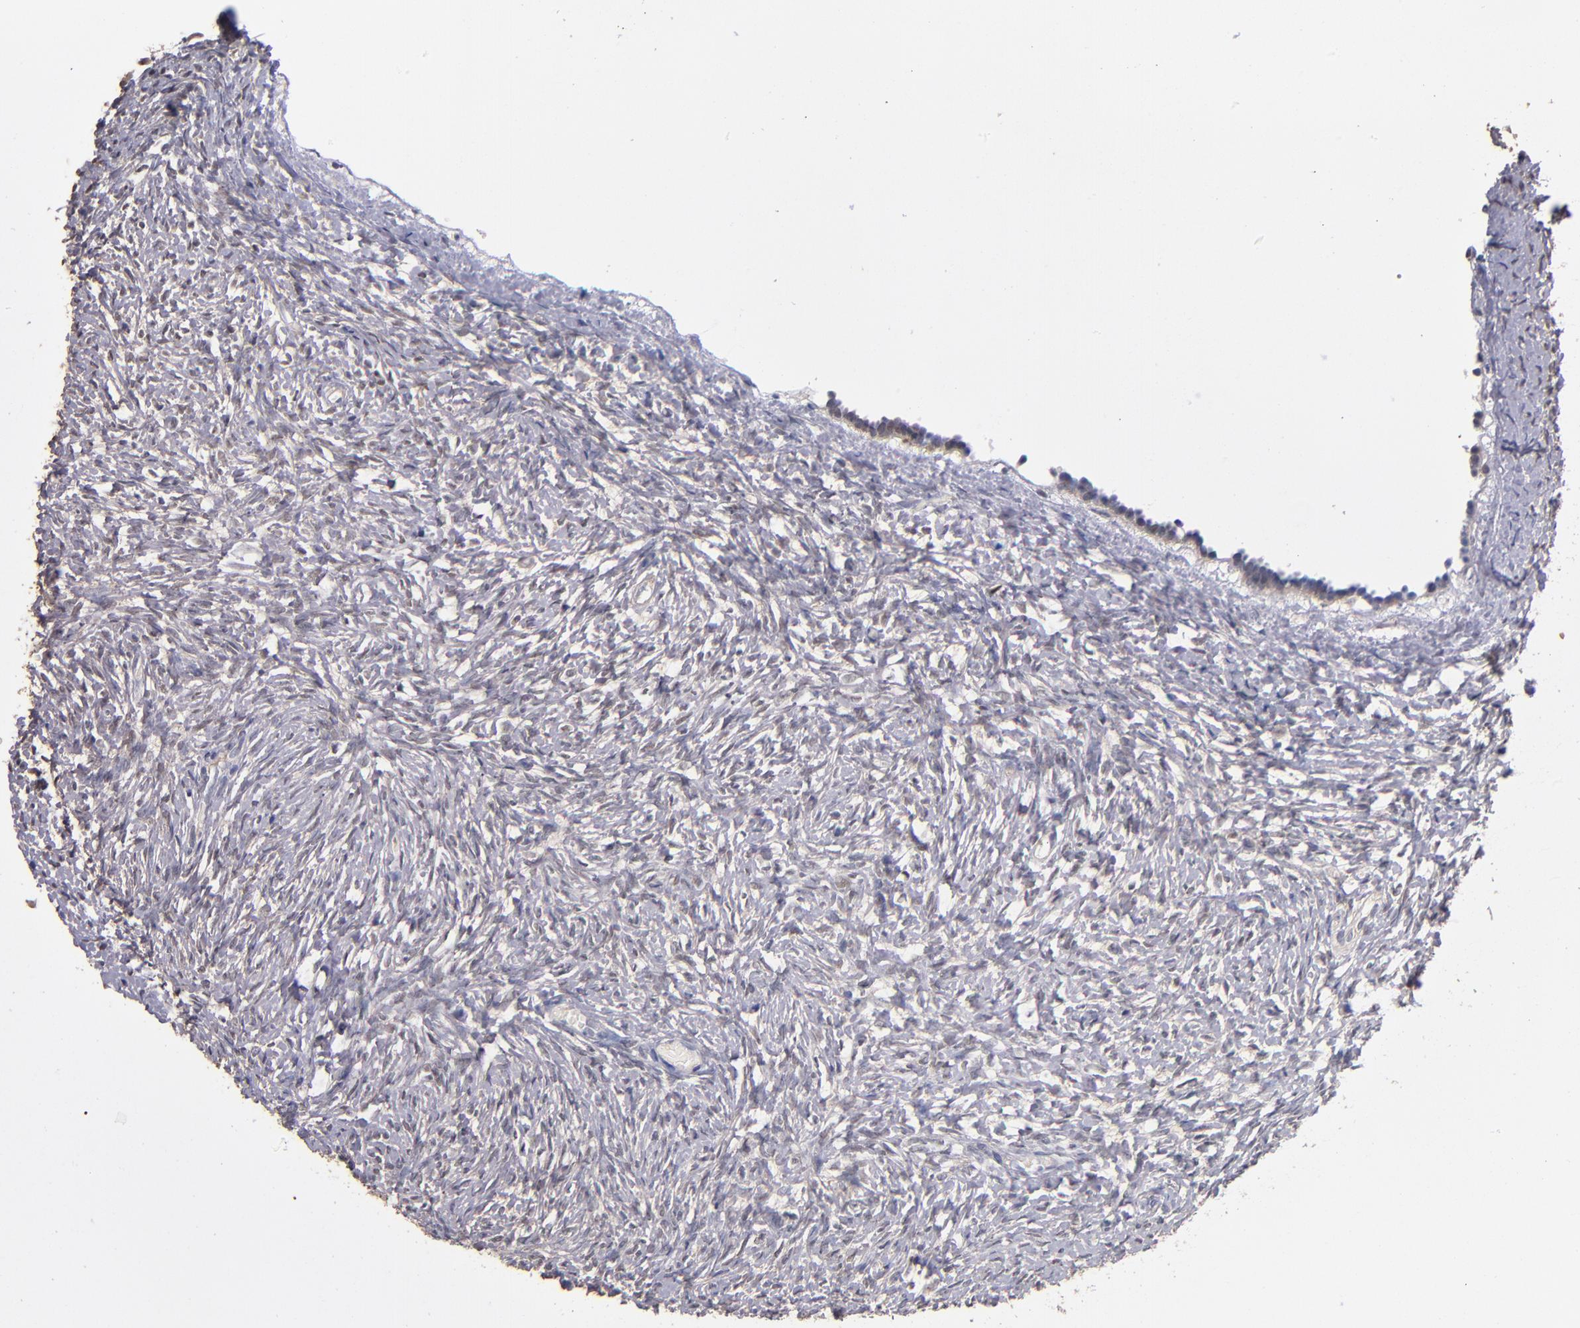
{"staining": {"intensity": "negative", "quantity": "none", "location": "none"}, "tissue": "ovary", "cell_type": "Follicle cells", "image_type": "normal", "snomed": [{"axis": "morphology", "description": "Normal tissue, NOS"}, {"axis": "topography", "description": "Ovary"}], "caption": "Immunohistochemical staining of normal human ovary exhibits no significant expression in follicle cells.", "gene": "TTLL12", "patient": {"sex": "female", "age": 35}}